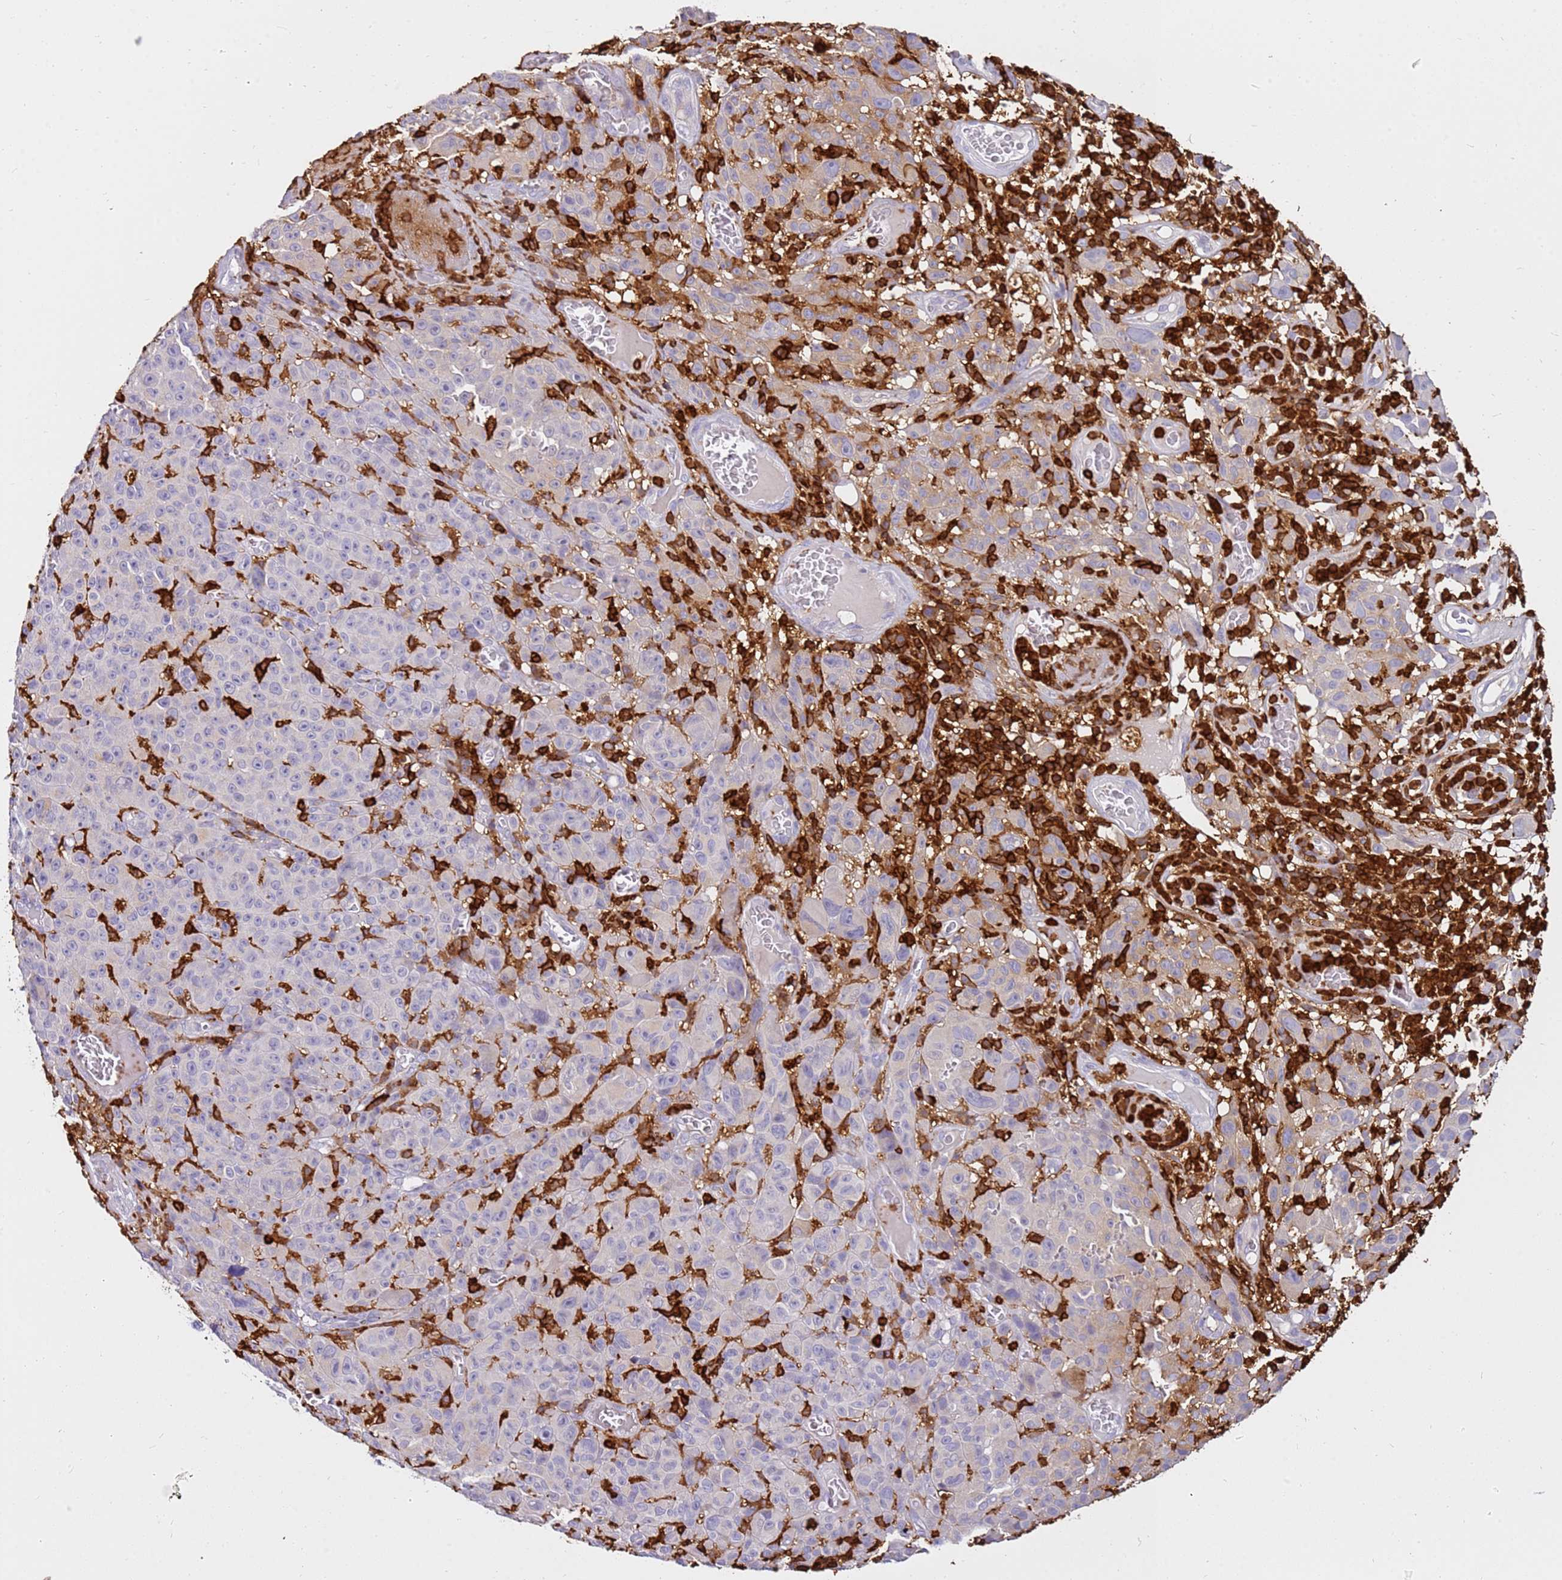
{"staining": {"intensity": "negative", "quantity": "none", "location": "none"}, "tissue": "melanoma", "cell_type": "Tumor cells", "image_type": "cancer", "snomed": [{"axis": "morphology", "description": "Malignant melanoma, NOS"}, {"axis": "topography", "description": "Skin"}], "caption": "Human melanoma stained for a protein using immunohistochemistry displays no expression in tumor cells.", "gene": "CORO1A", "patient": {"sex": "female", "age": 82}}